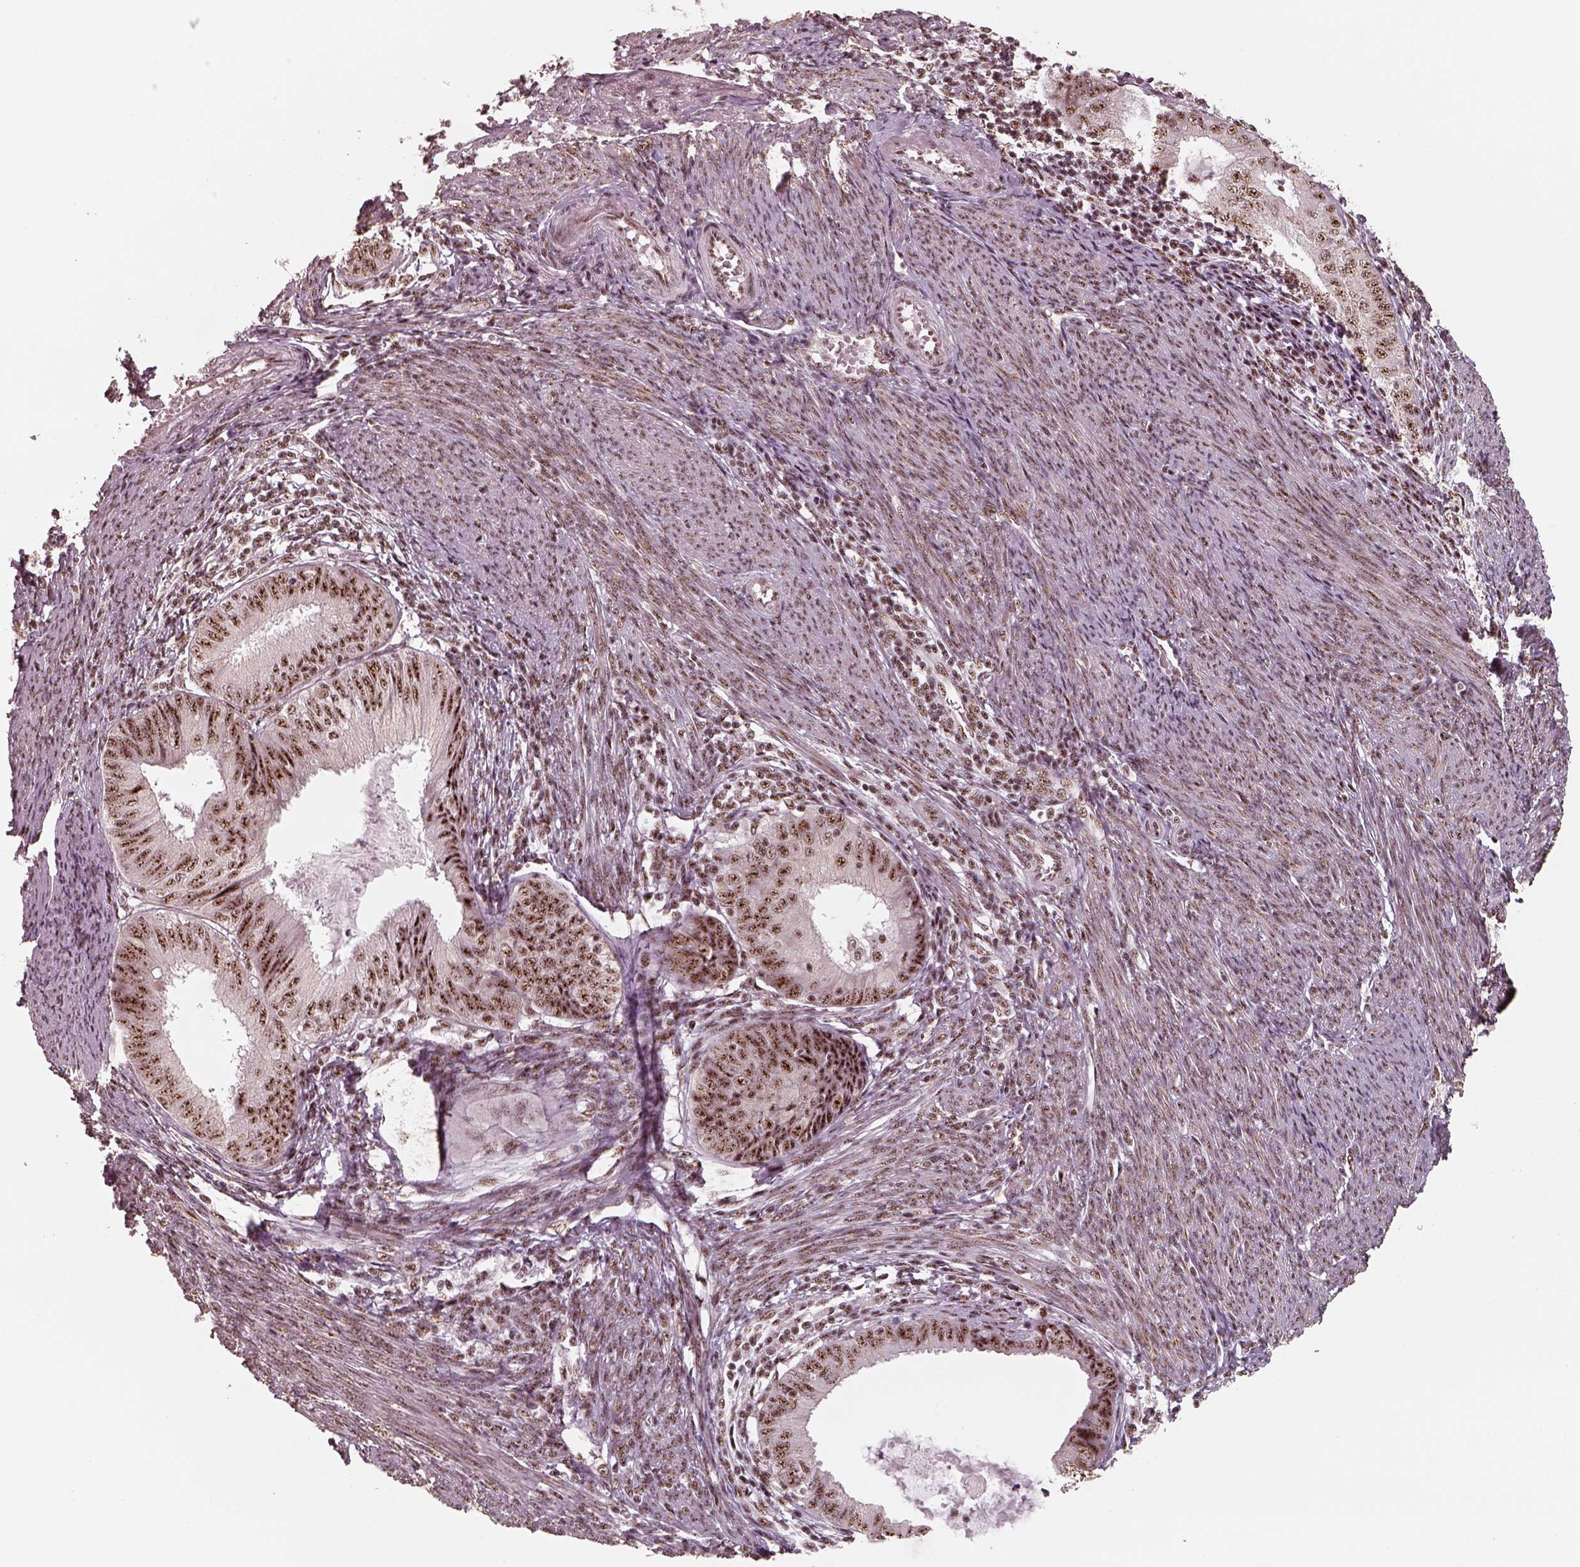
{"staining": {"intensity": "strong", "quantity": ">75%", "location": "nuclear"}, "tissue": "endometrial cancer", "cell_type": "Tumor cells", "image_type": "cancer", "snomed": [{"axis": "morphology", "description": "Adenocarcinoma, NOS"}, {"axis": "topography", "description": "Endometrium"}], "caption": "Immunohistochemical staining of endometrial cancer (adenocarcinoma) displays high levels of strong nuclear protein expression in approximately >75% of tumor cells. The protein is stained brown, and the nuclei are stained in blue (DAB IHC with brightfield microscopy, high magnification).", "gene": "ATXN7L3", "patient": {"sex": "female", "age": 57}}